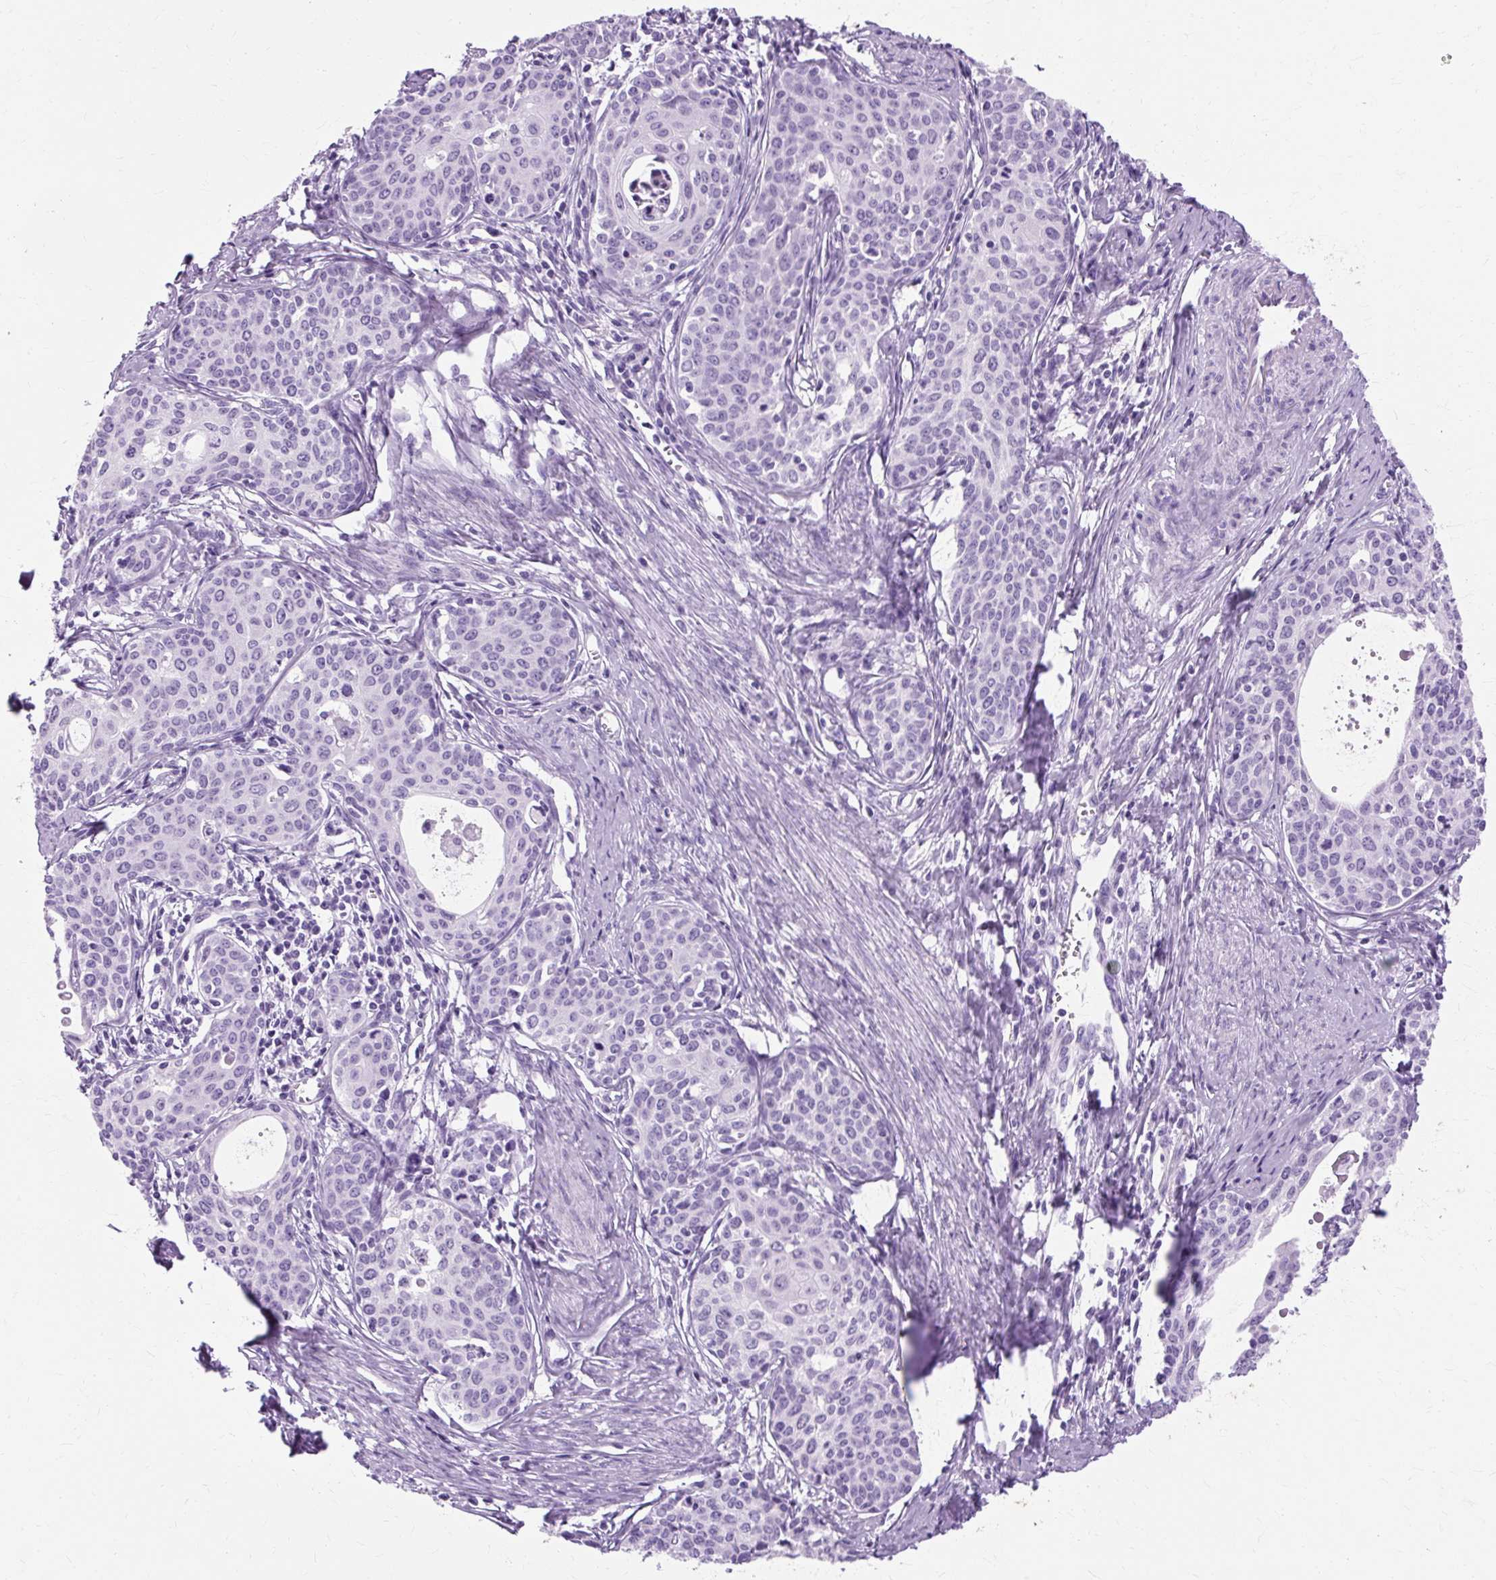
{"staining": {"intensity": "negative", "quantity": "none", "location": "none"}, "tissue": "cervical cancer", "cell_type": "Tumor cells", "image_type": "cancer", "snomed": [{"axis": "morphology", "description": "Squamous cell carcinoma, NOS"}, {"axis": "morphology", "description": "Adenocarcinoma, NOS"}, {"axis": "topography", "description": "Cervix"}], "caption": "Cervical squamous cell carcinoma was stained to show a protein in brown. There is no significant expression in tumor cells.", "gene": "TMEM89", "patient": {"sex": "female", "age": 52}}